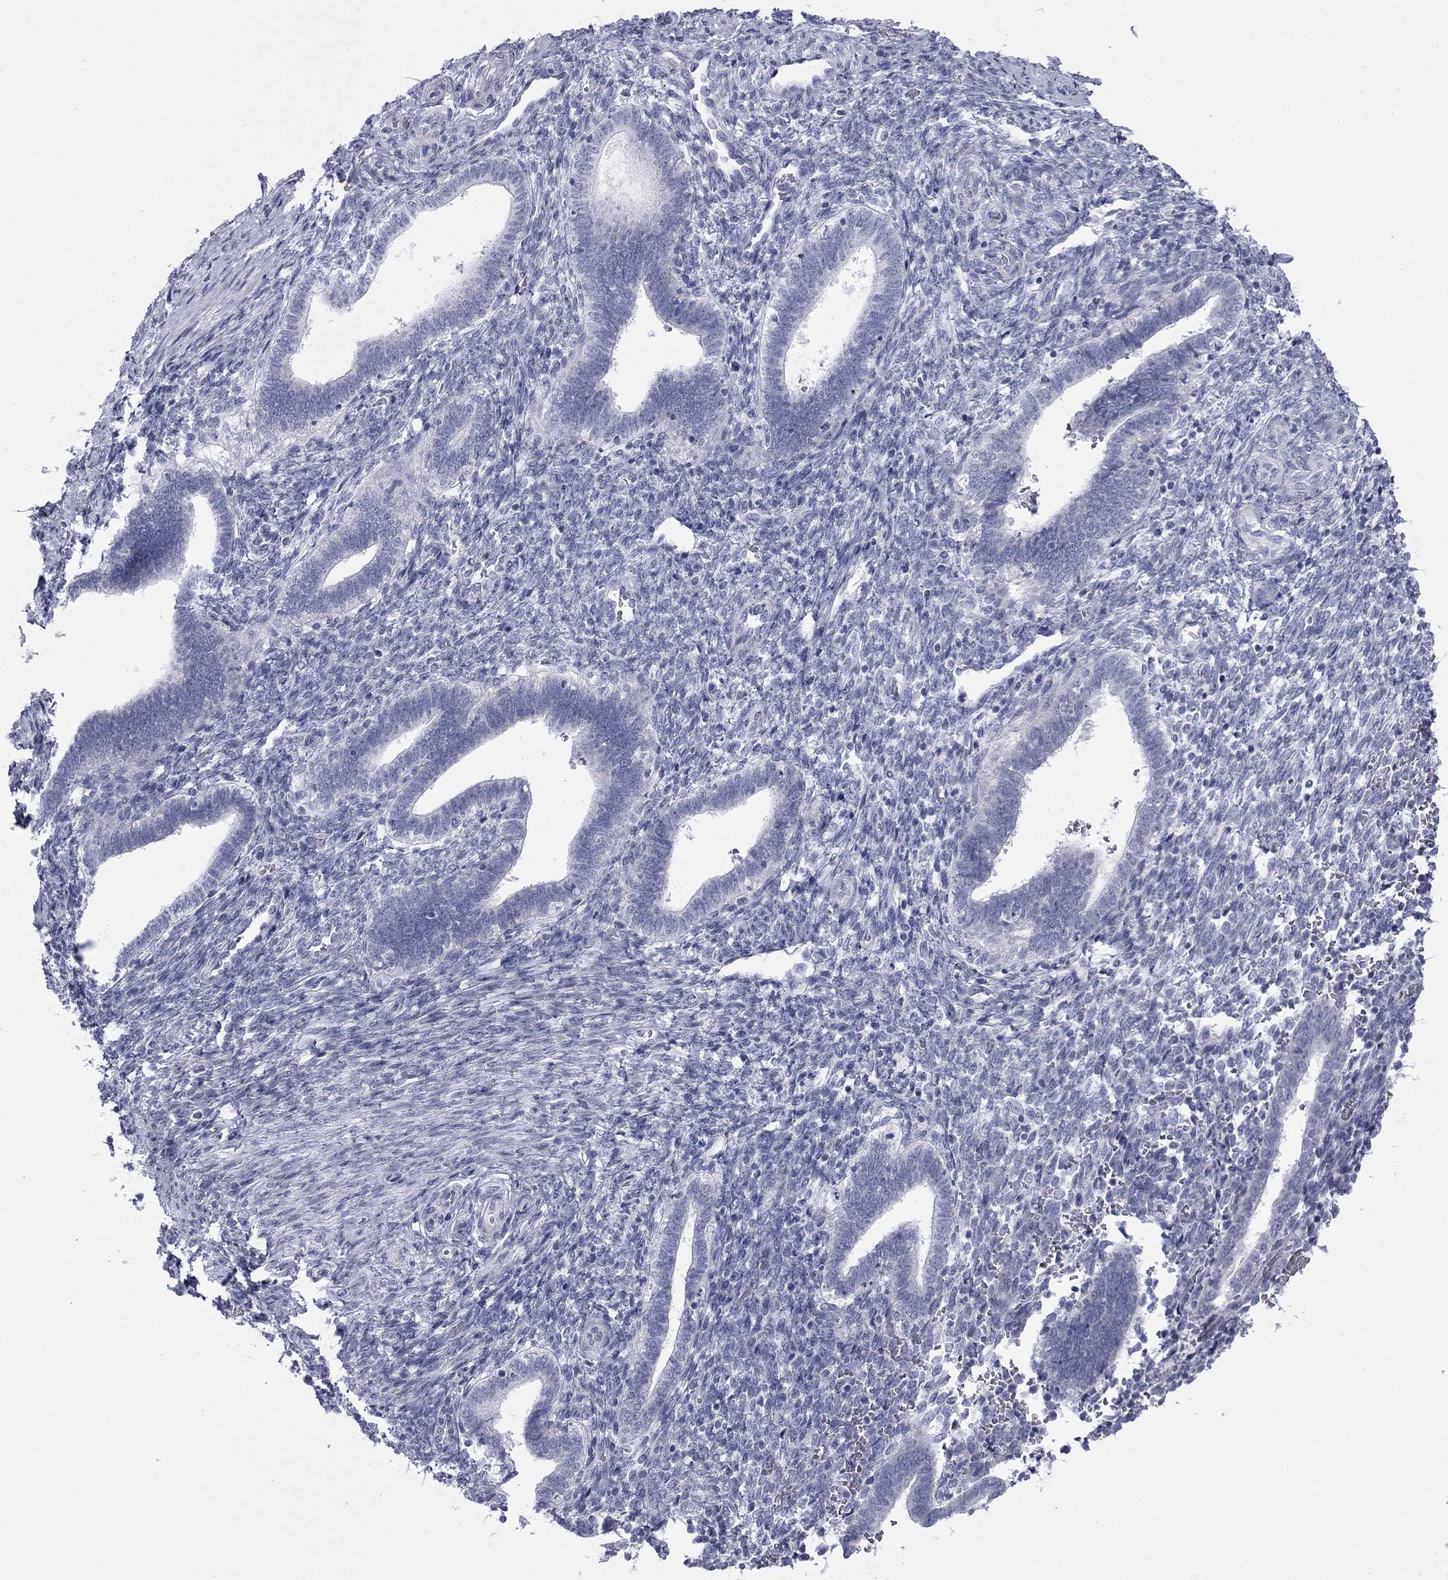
{"staining": {"intensity": "negative", "quantity": "none", "location": "none"}, "tissue": "endometrium", "cell_type": "Cells in endometrial stroma", "image_type": "normal", "snomed": [{"axis": "morphology", "description": "Normal tissue, NOS"}, {"axis": "topography", "description": "Endometrium"}], "caption": "IHC histopathology image of unremarkable endometrium stained for a protein (brown), which reveals no staining in cells in endometrial stroma.", "gene": "ZP2", "patient": {"sex": "female", "age": 34}}